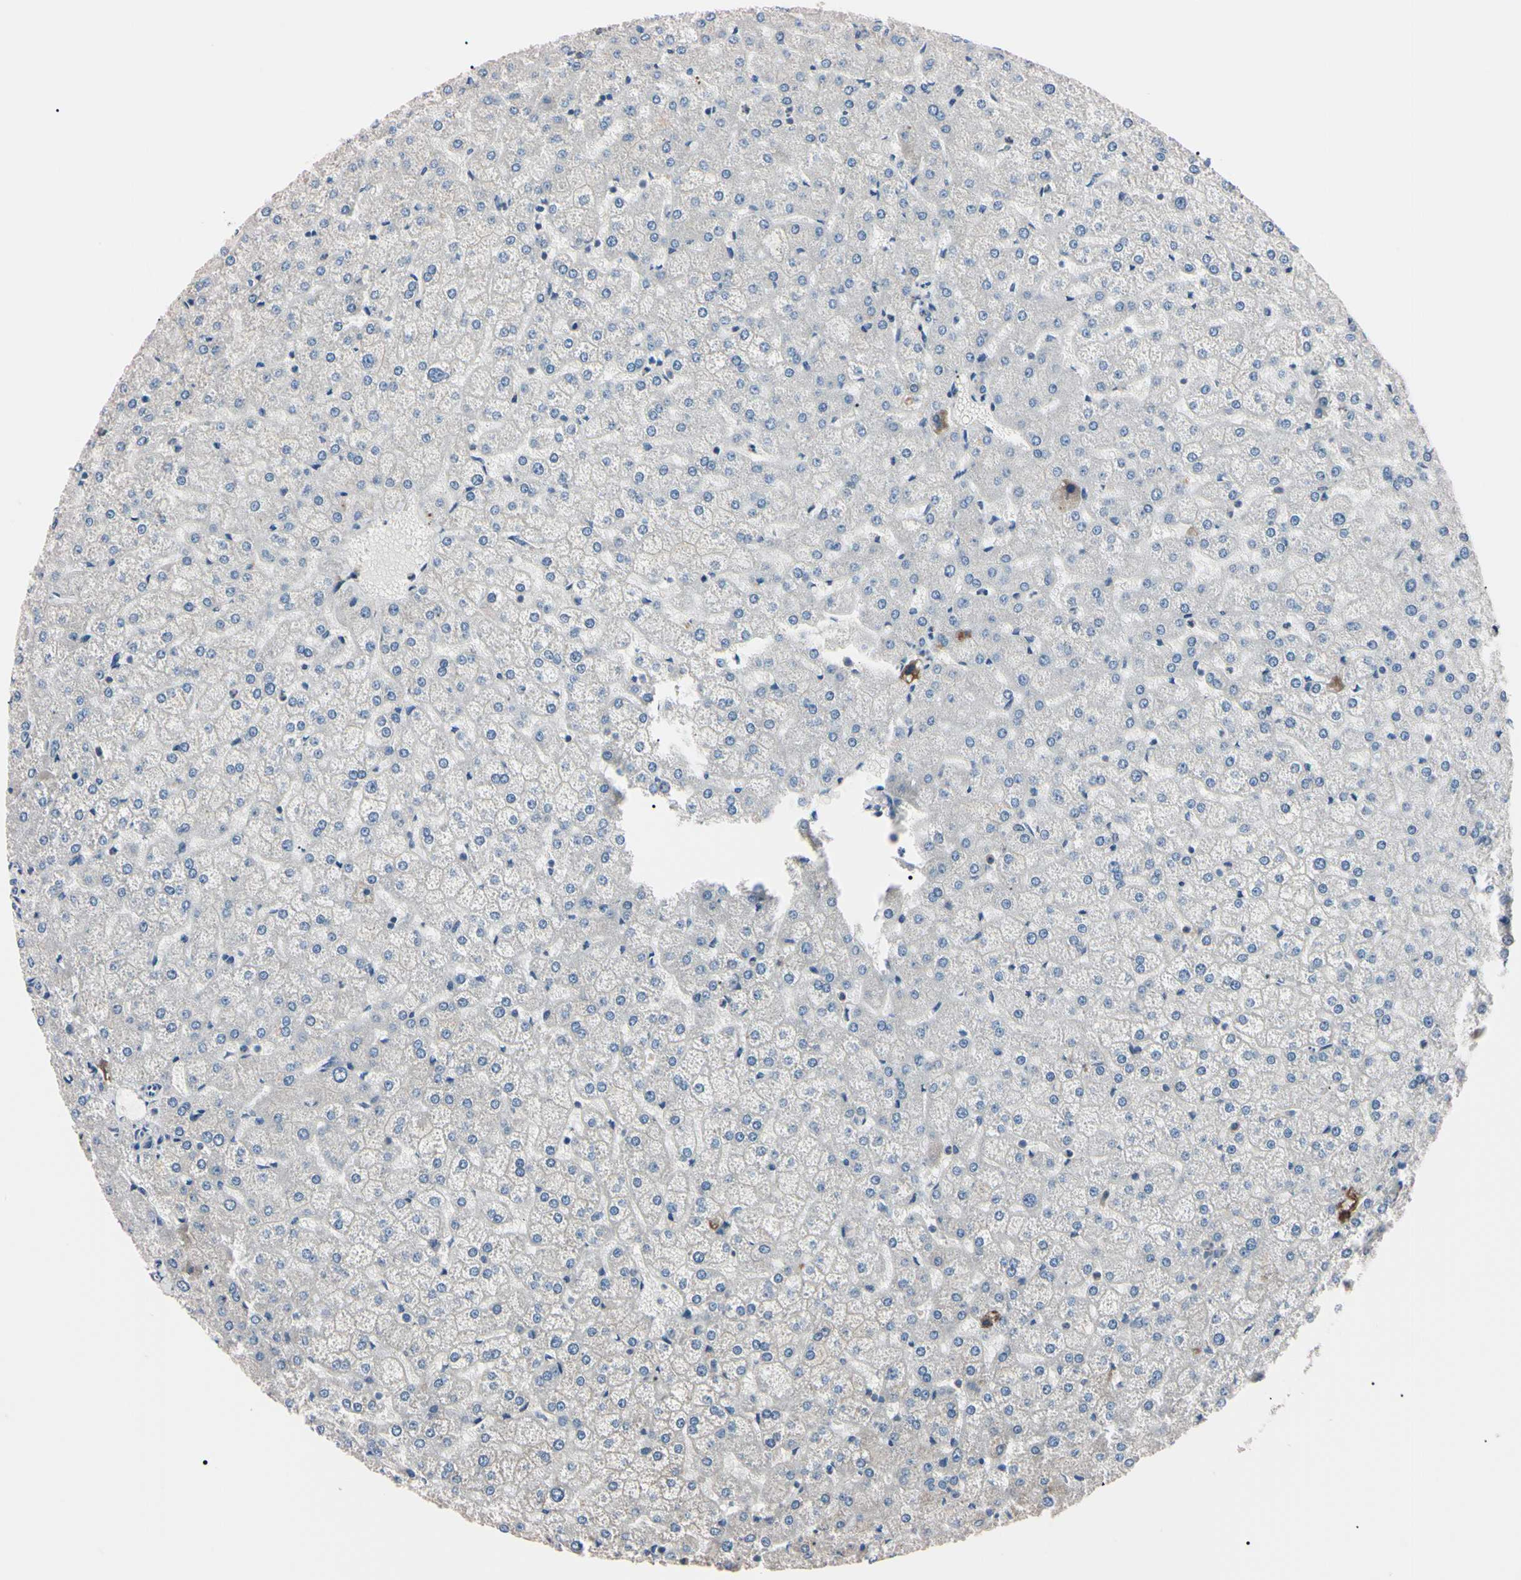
{"staining": {"intensity": "weak", "quantity": ">75%", "location": "cytoplasmic/membranous"}, "tissue": "liver", "cell_type": "Cholangiocytes", "image_type": "normal", "snomed": [{"axis": "morphology", "description": "Normal tissue, NOS"}, {"axis": "topography", "description": "Liver"}], "caption": "Brown immunohistochemical staining in benign human liver reveals weak cytoplasmic/membranous expression in about >75% of cholangiocytes.", "gene": "PRKACA", "patient": {"sex": "female", "age": 32}}